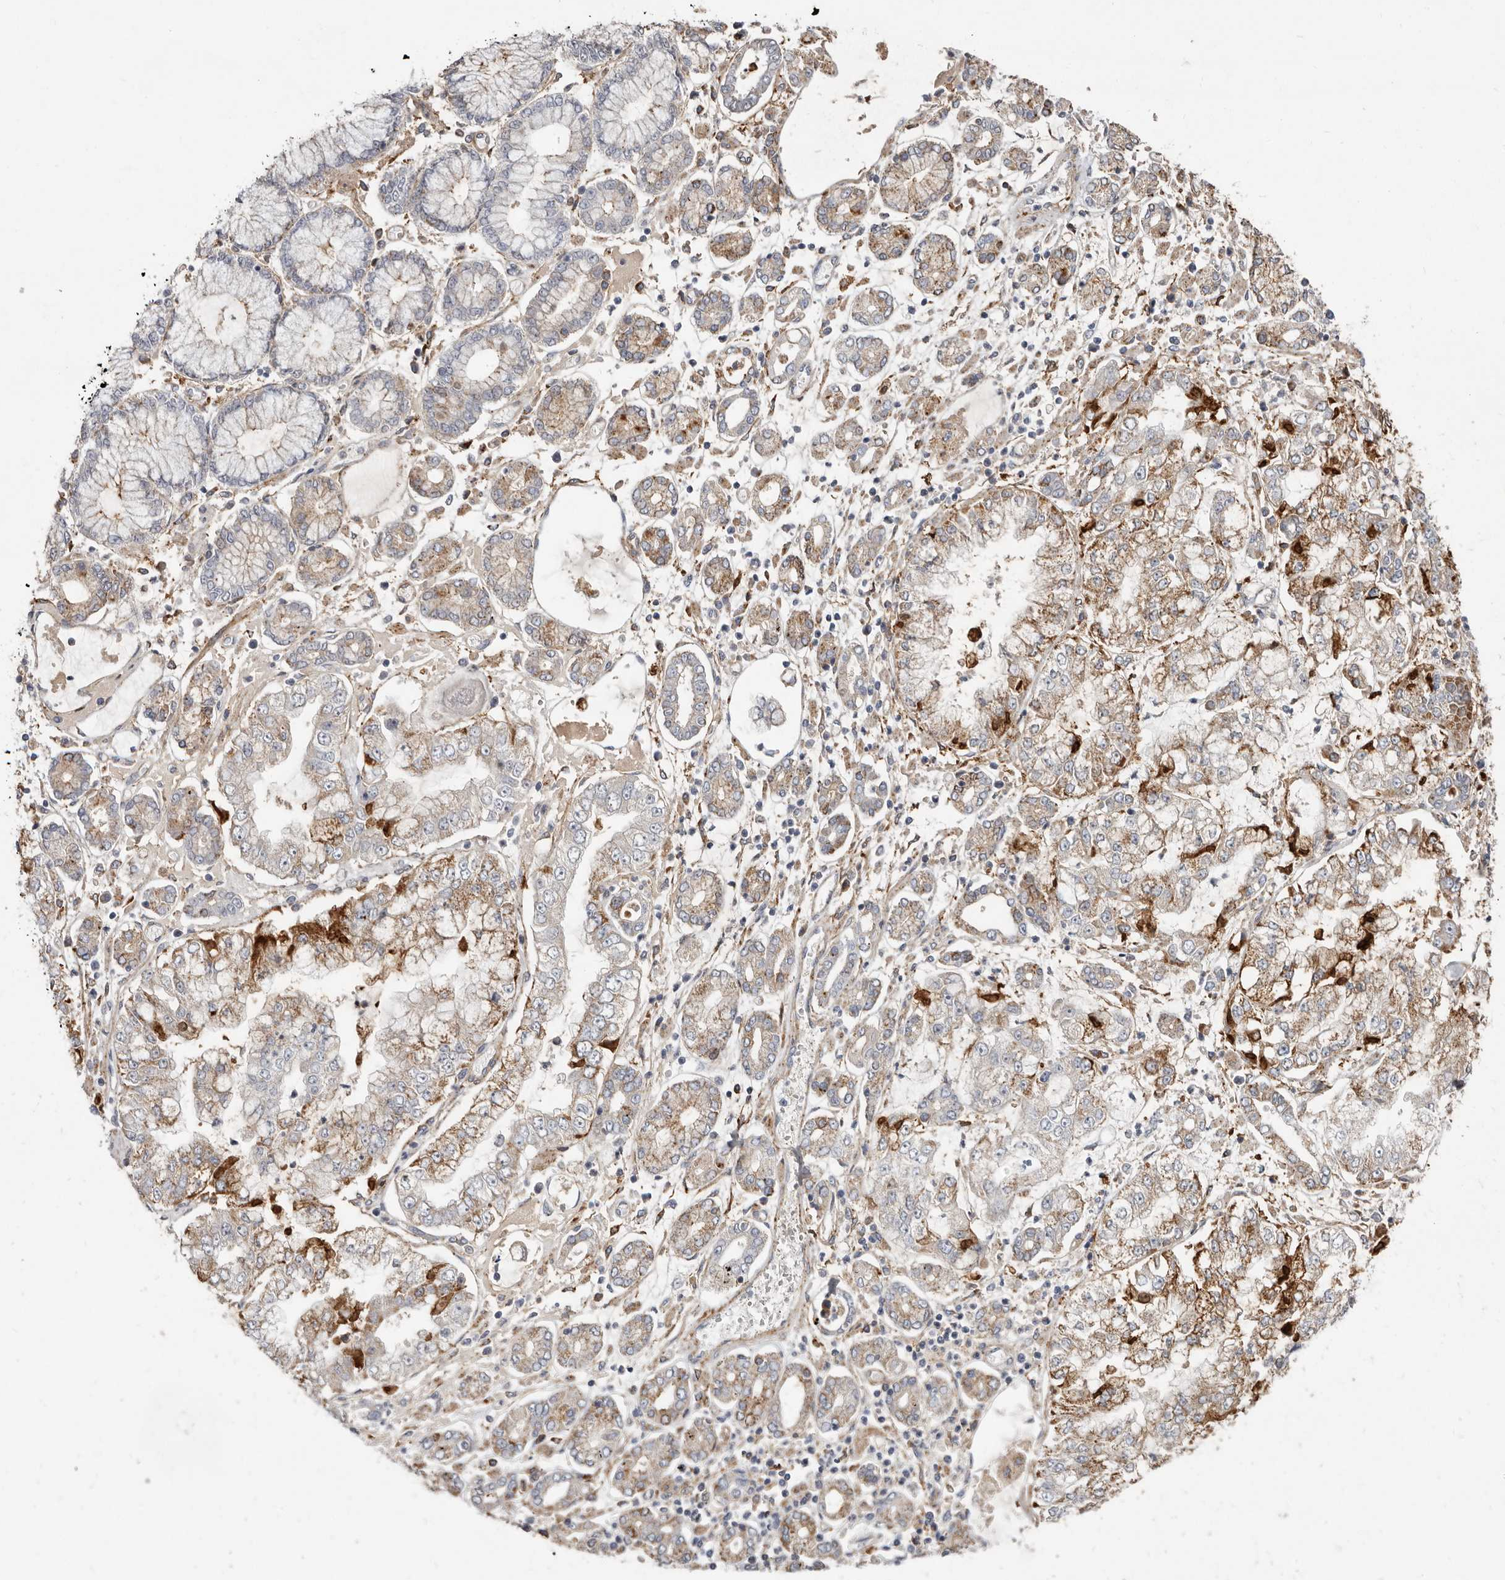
{"staining": {"intensity": "moderate", "quantity": "25%-75%", "location": "cytoplasmic/membranous"}, "tissue": "stomach cancer", "cell_type": "Tumor cells", "image_type": "cancer", "snomed": [{"axis": "morphology", "description": "Adenocarcinoma, NOS"}, {"axis": "topography", "description": "Stomach"}], "caption": "Brown immunohistochemical staining in adenocarcinoma (stomach) displays moderate cytoplasmic/membranous staining in about 25%-75% of tumor cells.", "gene": "KIF26B", "patient": {"sex": "male", "age": 76}}